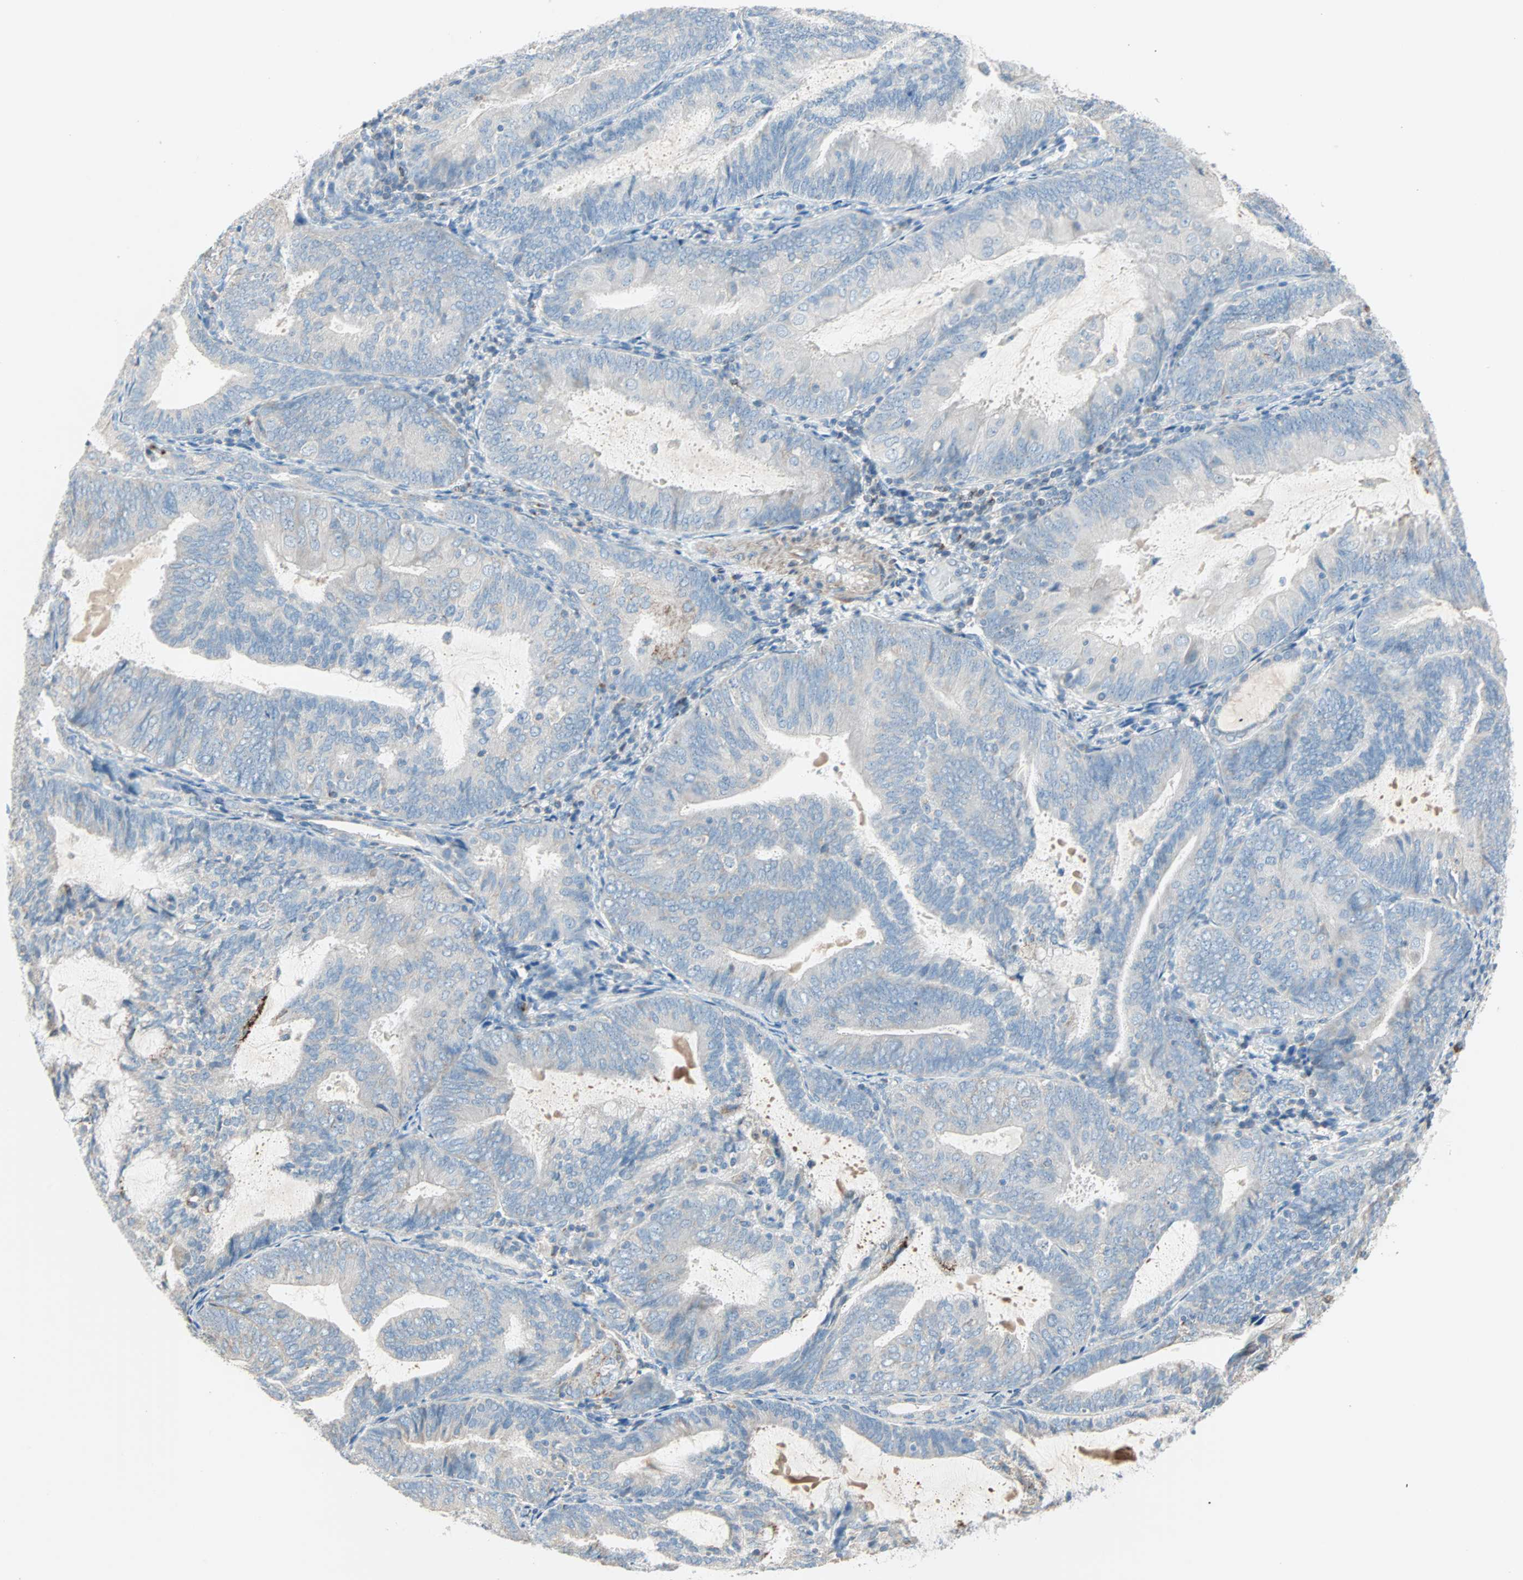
{"staining": {"intensity": "weak", "quantity": "<25%", "location": "cytoplasmic/membranous"}, "tissue": "endometrial cancer", "cell_type": "Tumor cells", "image_type": "cancer", "snomed": [{"axis": "morphology", "description": "Adenocarcinoma, NOS"}, {"axis": "topography", "description": "Endometrium"}], "caption": "Tumor cells show no significant expression in endometrial adenocarcinoma. (Brightfield microscopy of DAB (3,3'-diaminobenzidine) immunohistochemistry (IHC) at high magnification).", "gene": "ACVRL1", "patient": {"sex": "female", "age": 81}}